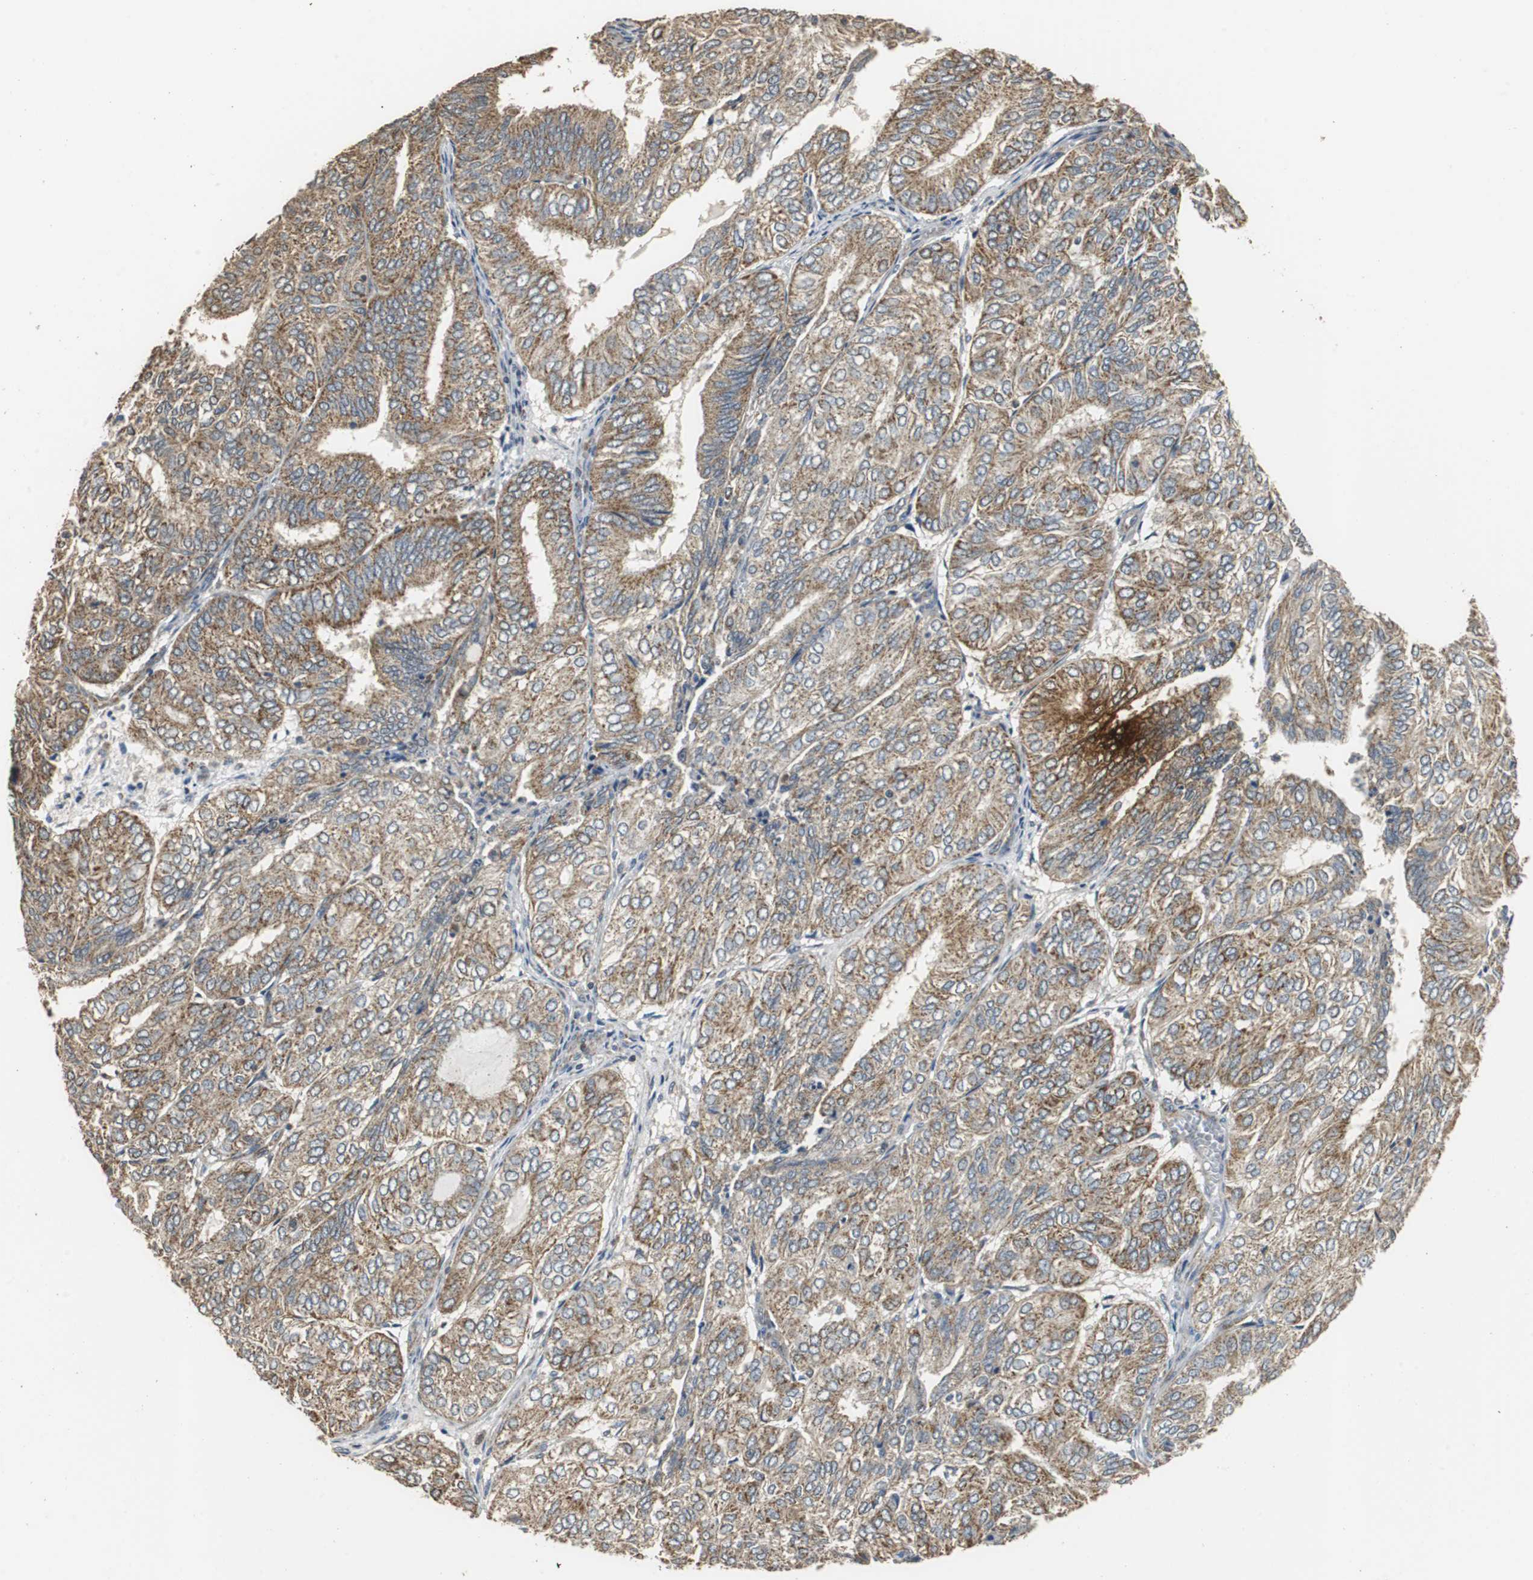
{"staining": {"intensity": "moderate", "quantity": ">75%", "location": "cytoplasmic/membranous"}, "tissue": "endometrial cancer", "cell_type": "Tumor cells", "image_type": "cancer", "snomed": [{"axis": "morphology", "description": "Adenocarcinoma, NOS"}, {"axis": "topography", "description": "Uterus"}], "caption": "There is medium levels of moderate cytoplasmic/membranous staining in tumor cells of adenocarcinoma (endometrial), as demonstrated by immunohistochemical staining (brown color).", "gene": "NNT", "patient": {"sex": "female", "age": 60}}